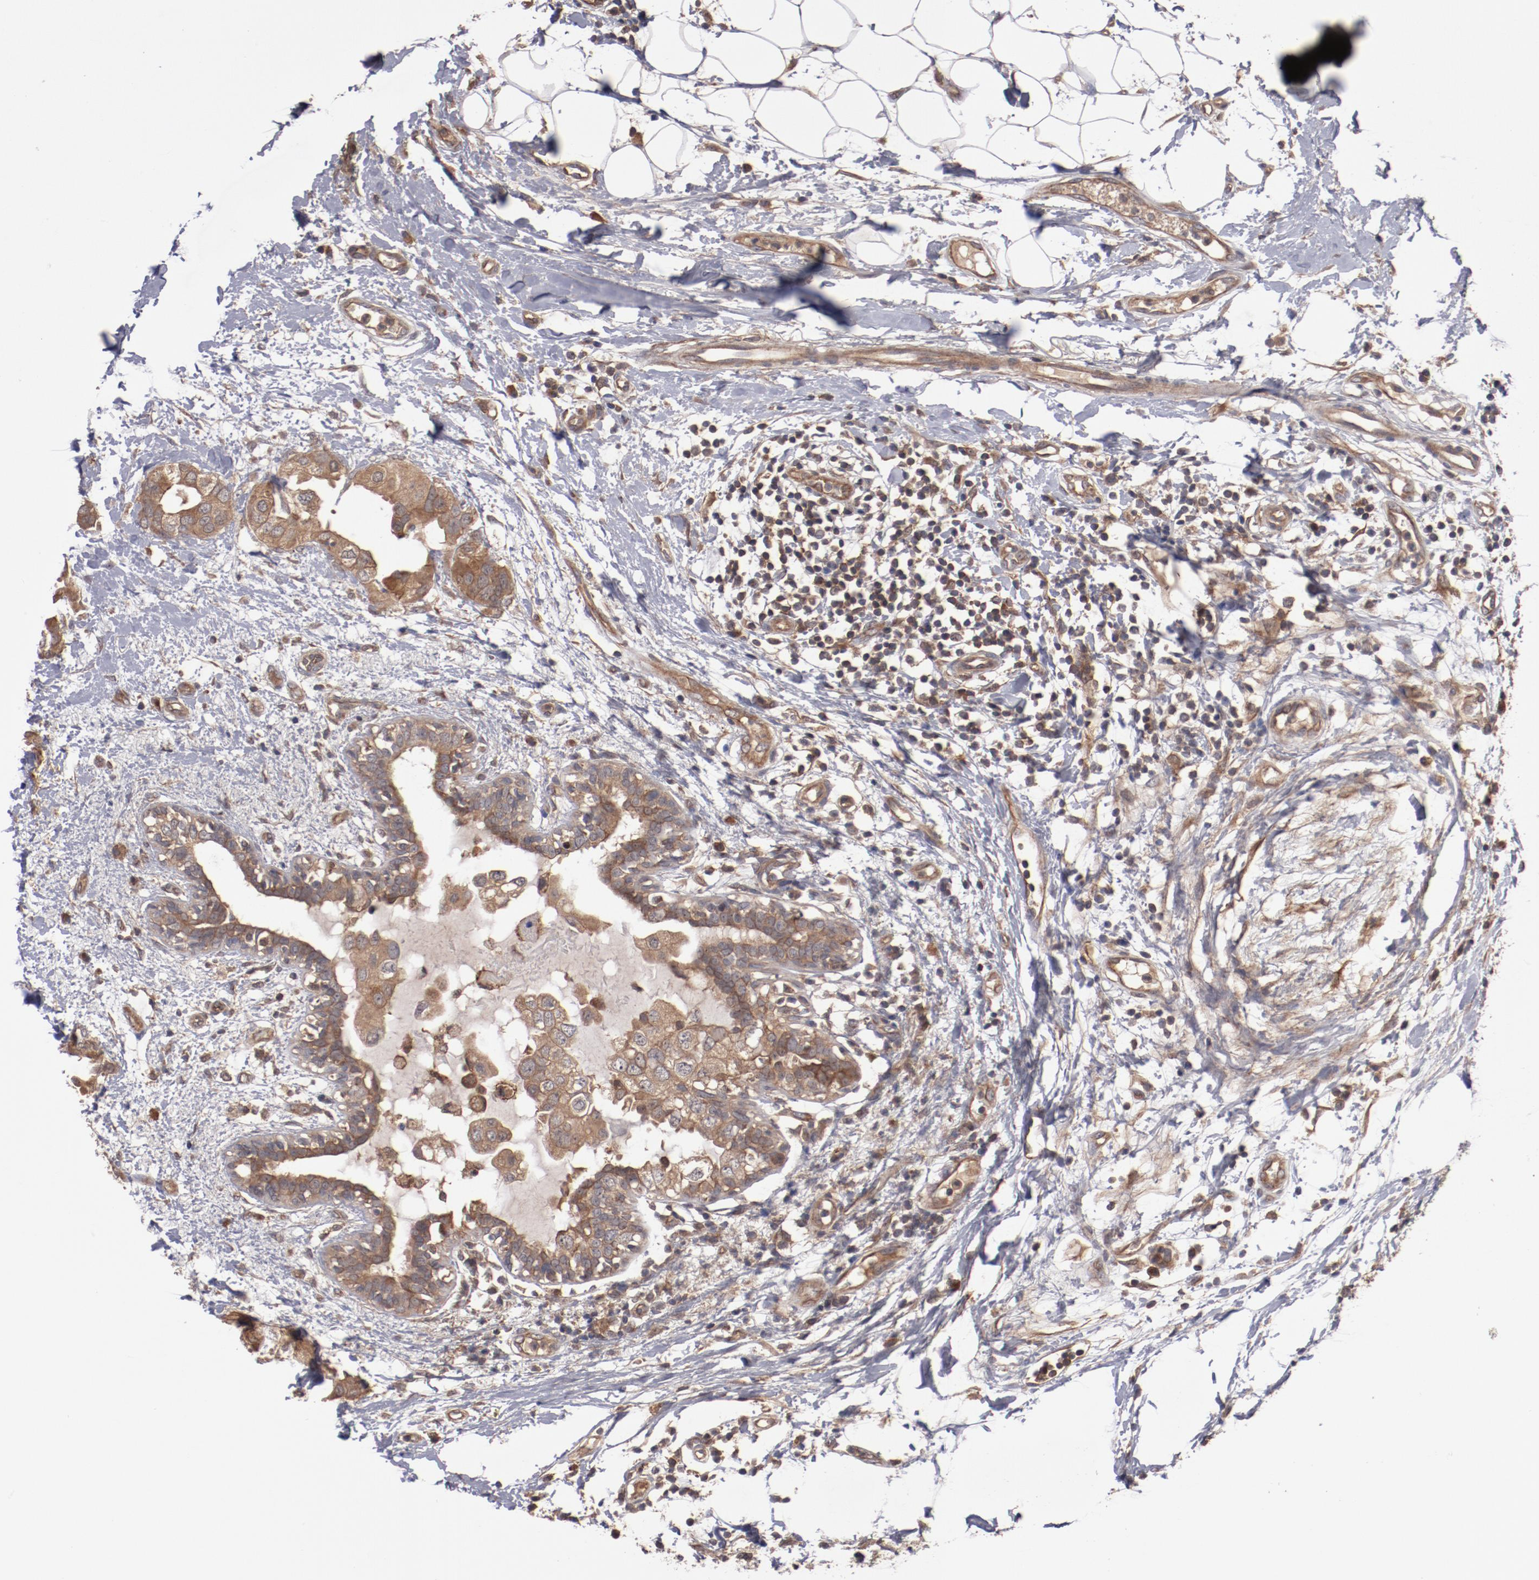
{"staining": {"intensity": "moderate", "quantity": ">75%", "location": "cytoplasmic/membranous"}, "tissue": "breast cancer", "cell_type": "Tumor cells", "image_type": "cancer", "snomed": [{"axis": "morphology", "description": "Duct carcinoma"}, {"axis": "topography", "description": "Breast"}], "caption": "The photomicrograph shows staining of breast cancer (infiltrating ductal carcinoma), revealing moderate cytoplasmic/membranous protein expression (brown color) within tumor cells. (DAB IHC with brightfield microscopy, high magnification).", "gene": "DNAAF2", "patient": {"sex": "female", "age": 40}}